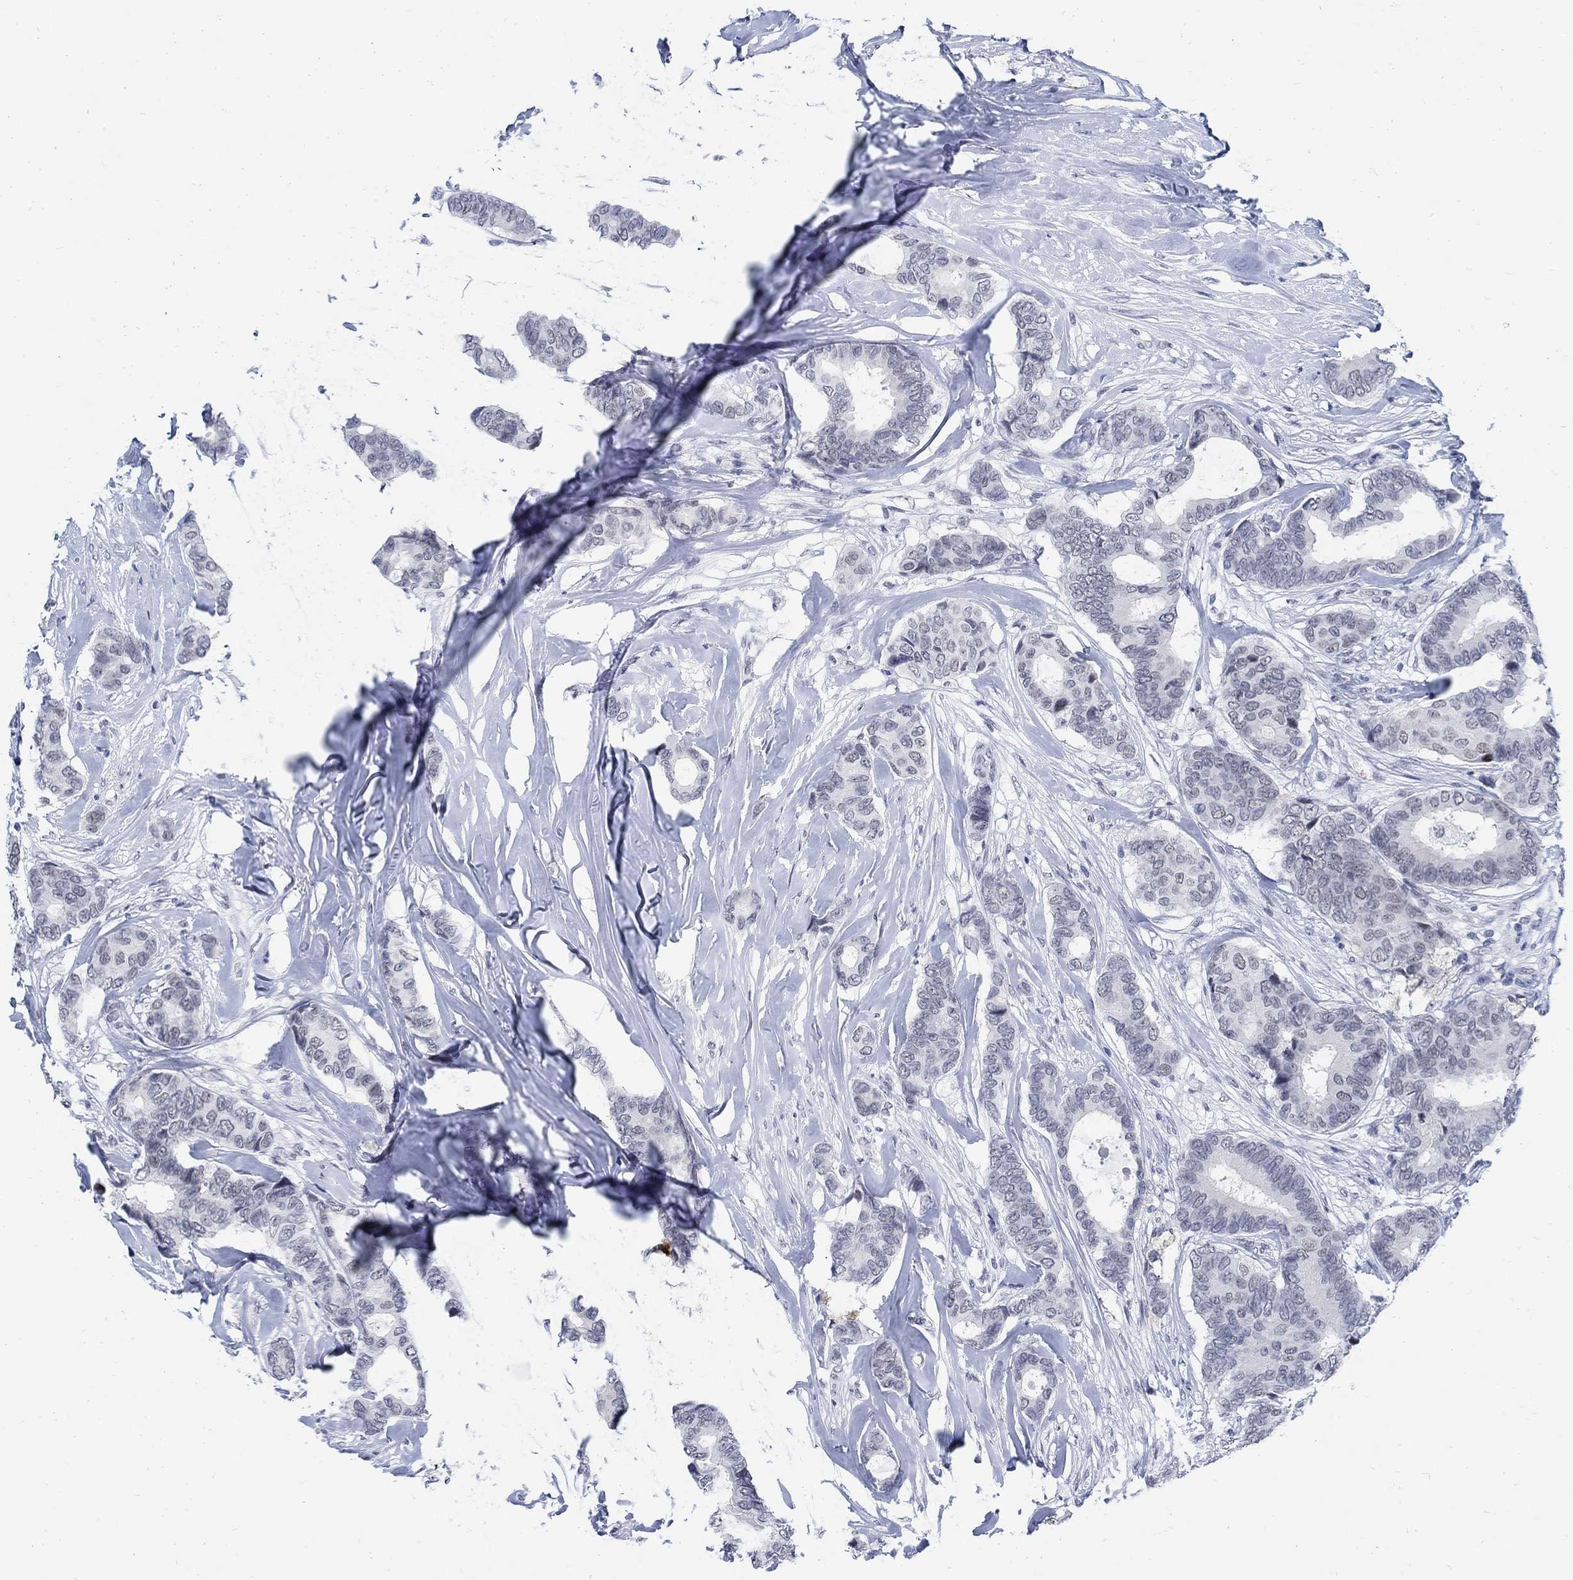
{"staining": {"intensity": "negative", "quantity": "none", "location": "none"}, "tissue": "breast cancer", "cell_type": "Tumor cells", "image_type": "cancer", "snomed": [{"axis": "morphology", "description": "Duct carcinoma"}, {"axis": "topography", "description": "Breast"}], "caption": "A photomicrograph of human breast cancer is negative for staining in tumor cells.", "gene": "DLK1", "patient": {"sex": "female", "age": 75}}